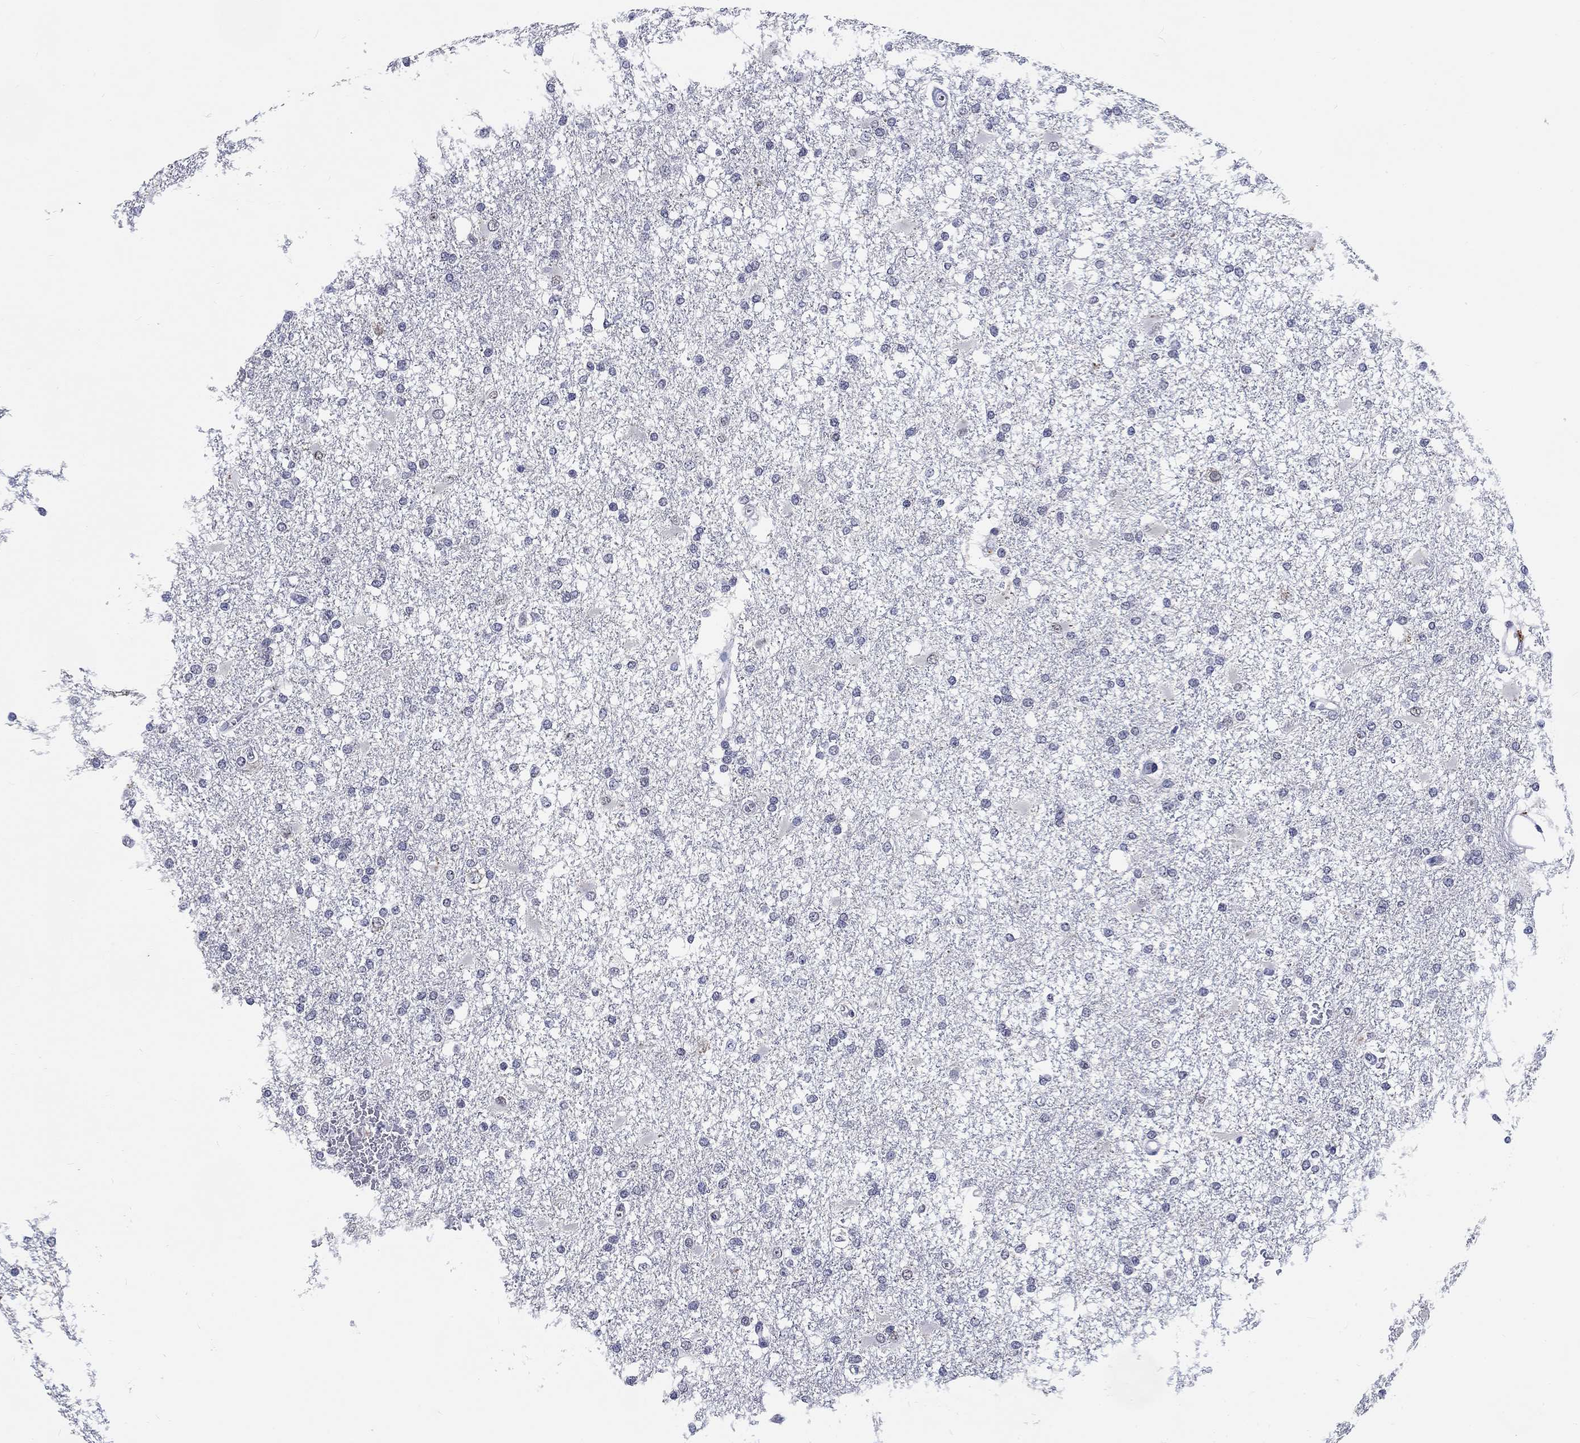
{"staining": {"intensity": "negative", "quantity": "none", "location": "none"}, "tissue": "glioma", "cell_type": "Tumor cells", "image_type": "cancer", "snomed": [{"axis": "morphology", "description": "Glioma, malignant, High grade"}, {"axis": "topography", "description": "Cerebral cortex"}], "caption": "Immunohistochemistry (IHC) photomicrograph of glioma stained for a protein (brown), which reveals no positivity in tumor cells.", "gene": "GRIN1", "patient": {"sex": "male", "age": 79}}